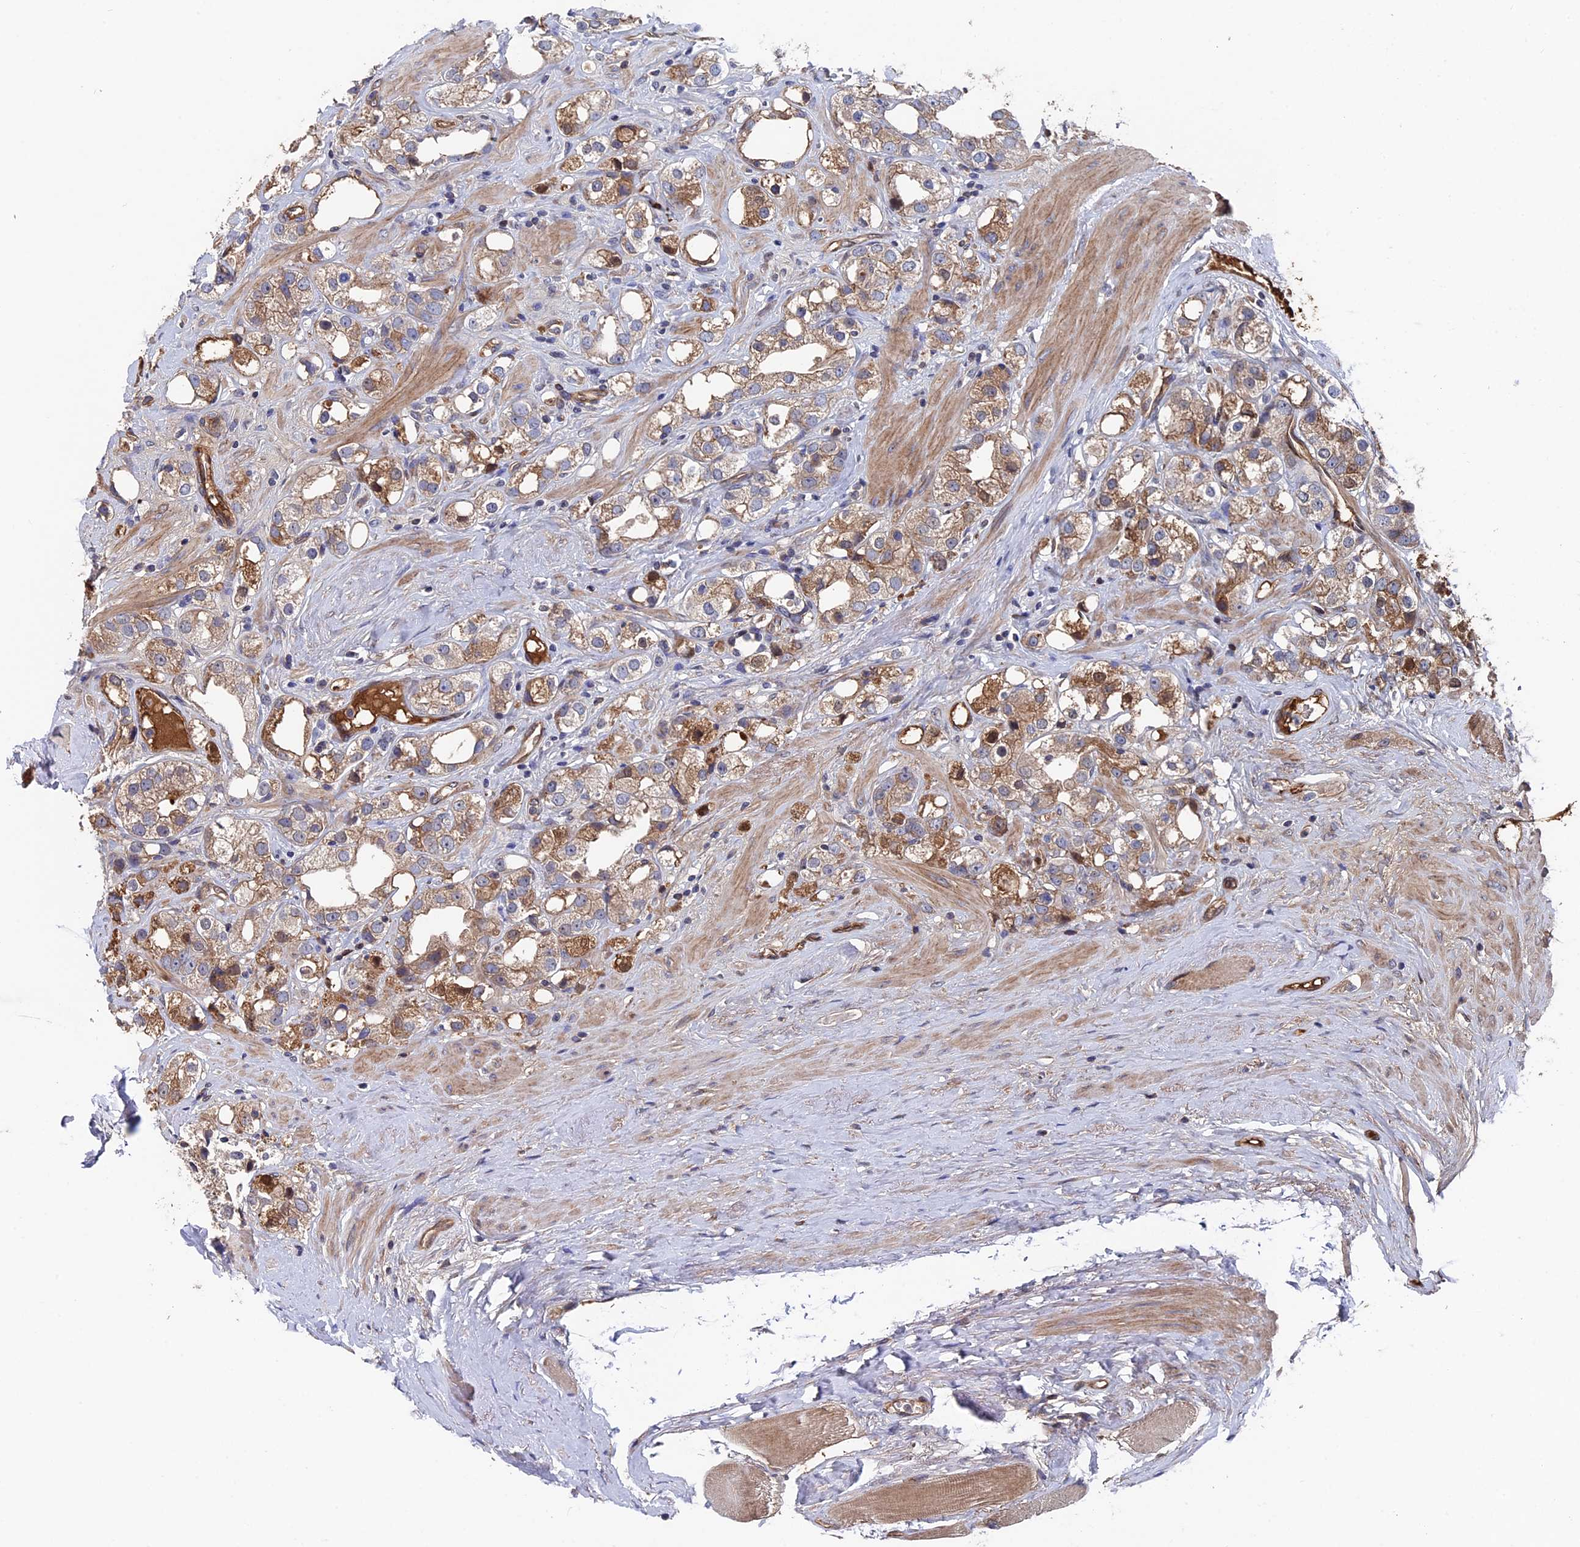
{"staining": {"intensity": "moderate", "quantity": ">75%", "location": "cytoplasmic/membranous"}, "tissue": "prostate cancer", "cell_type": "Tumor cells", "image_type": "cancer", "snomed": [{"axis": "morphology", "description": "Adenocarcinoma, NOS"}, {"axis": "topography", "description": "Prostate"}], "caption": "Protein staining of adenocarcinoma (prostate) tissue displays moderate cytoplasmic/membranous staining in about >75% of tumor cells.", "gene": "RPUSD1", "patient": {"sex": "male", "age": 79}}